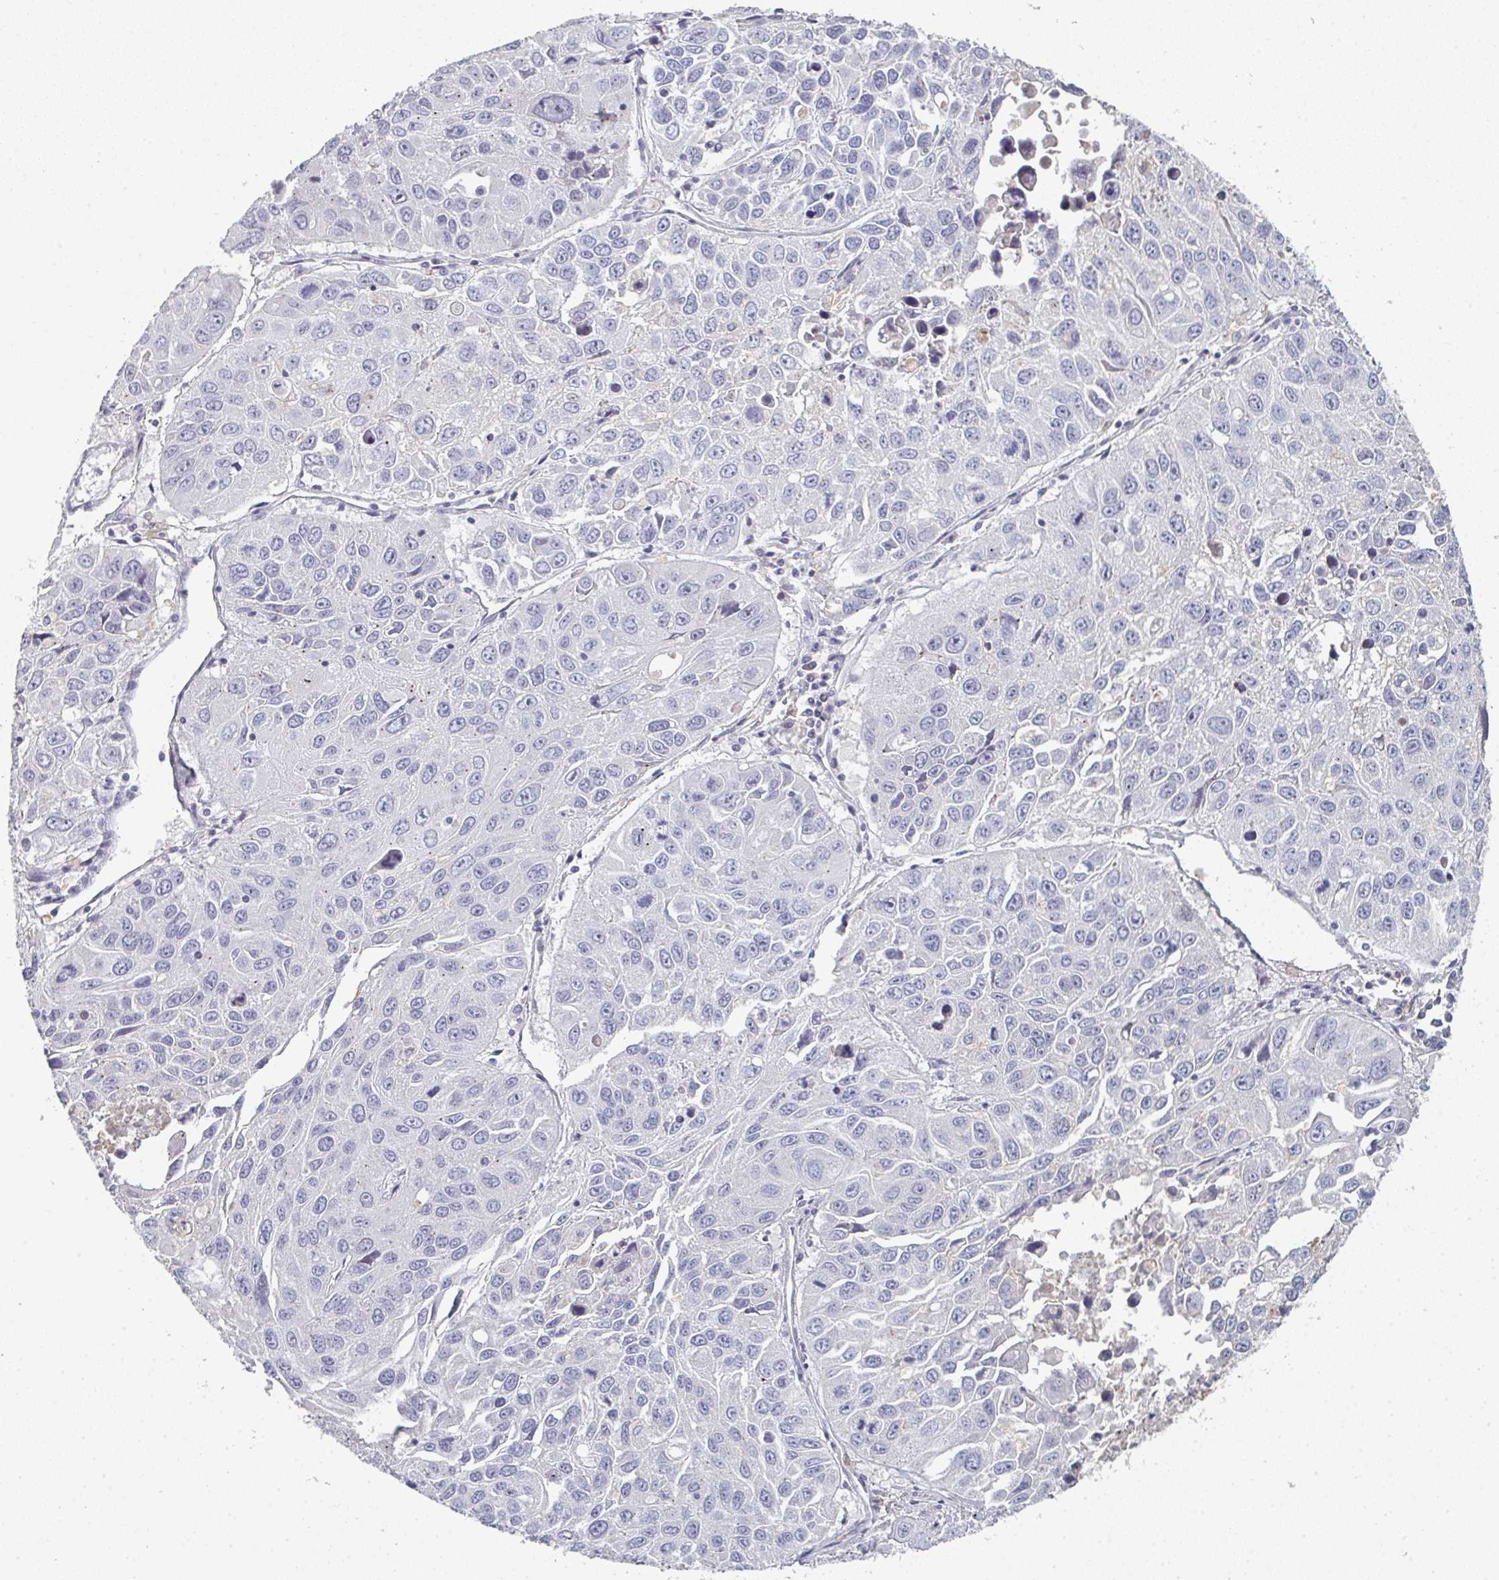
{"staining": {"intensity": "negative", "quantity": "none", "location": "none"}, "tissue": "lung cancer", "cell_type": "Tumor cells", "image_type": "cancer", "snomed": [{"axis": "morphology", "description": "Squamous cell carcinoma, NOS"}, {"axis": "topography", "description": "Lung"}], "caption": "Protein analysis of lung cancer demonstrates no significant positivity in tumor cells.", "gene": "A1CF", "patient": {"sex": "female", "age": 61}}